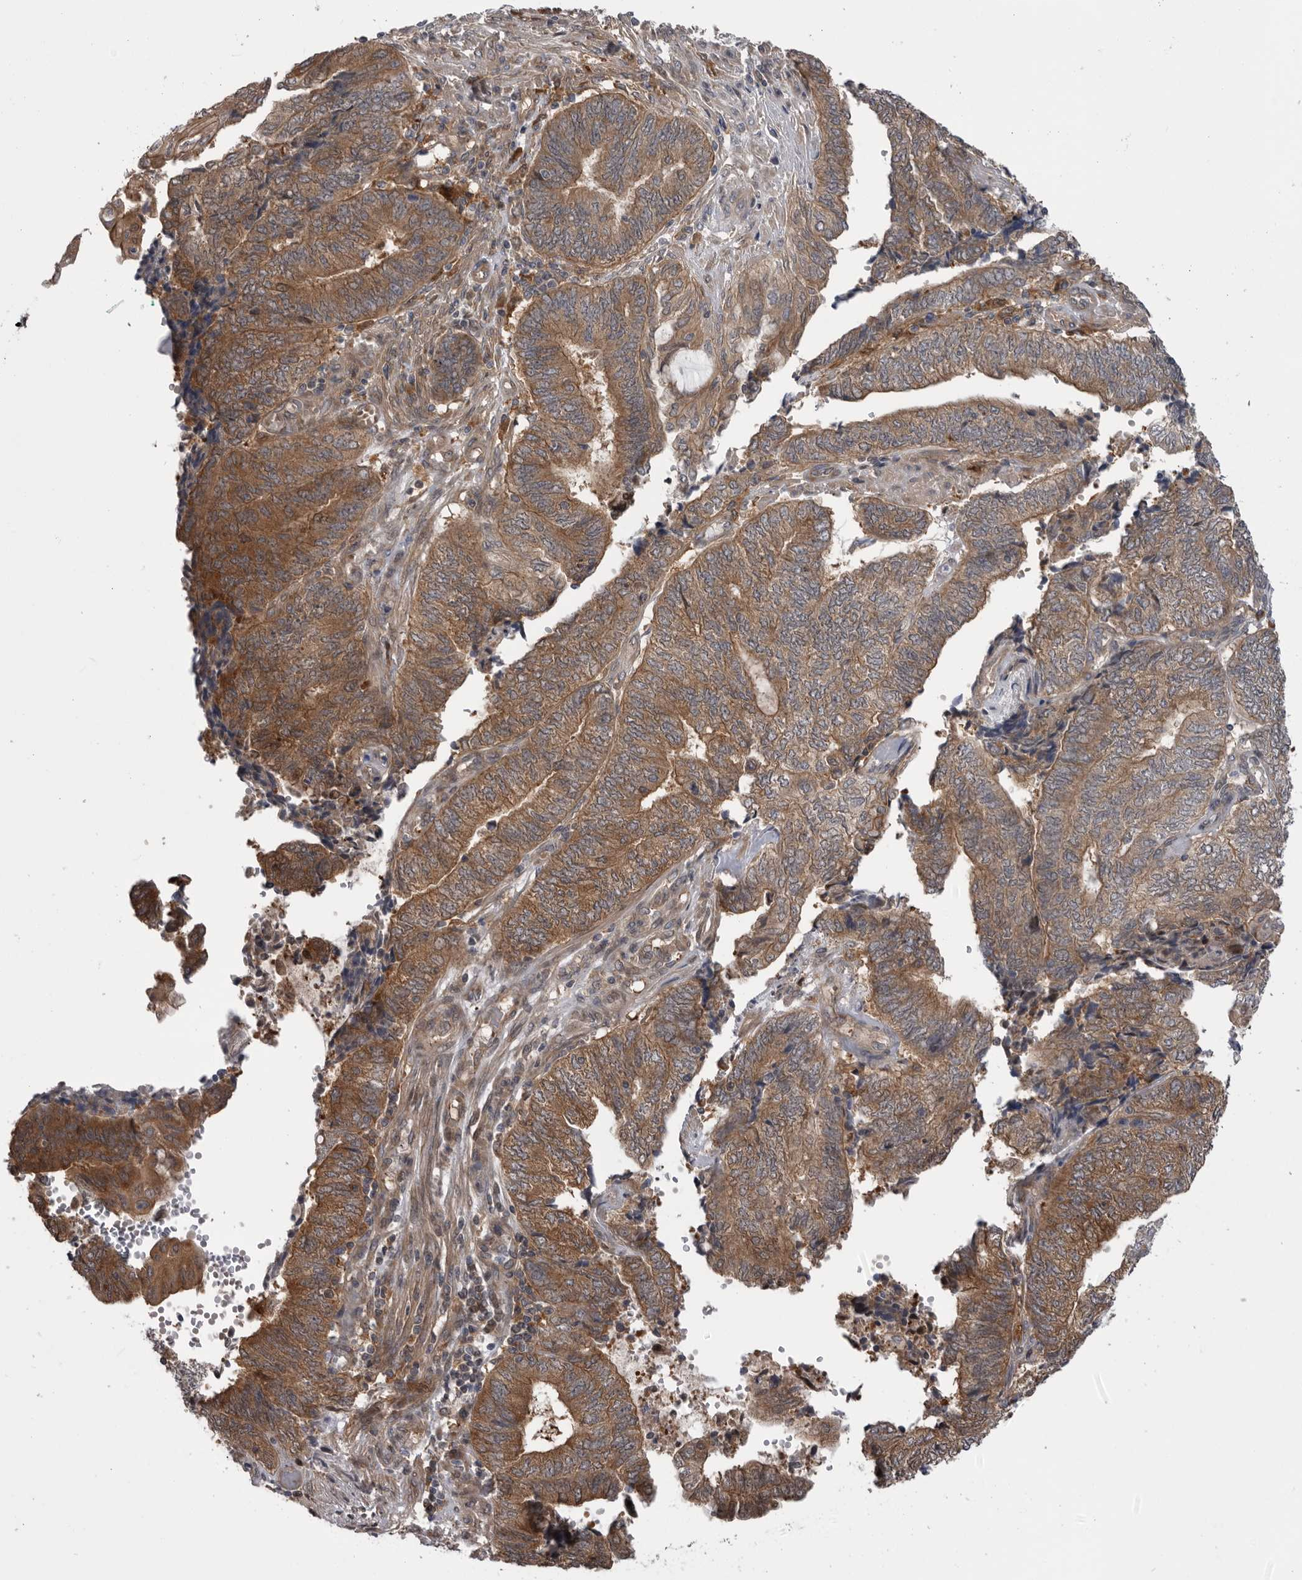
{"staining": {"intensity": "moderate", "quantity": ">75%", "location": "cytoplasmic/membranous"}, "tissue": "endometrial cancer", "cell_type": "Tumor cells", "image_type": "cancer", "snomed": [{"axis": "morphology", "description": "Adenocarcinoma, NOS"}, {"axis": "topography", "description": "Uterus"}, {"axis": "topography", "description": "Endometrium"}], "caption": "Adenocarcinoma (endometrial) stained with a brown dye shows moderate cytoplasmic/membranous positive staining in approximately >75% of tumor cells.", "gene": "RAB3GAP2", "patient": {"sex": "female", "age": 70}}